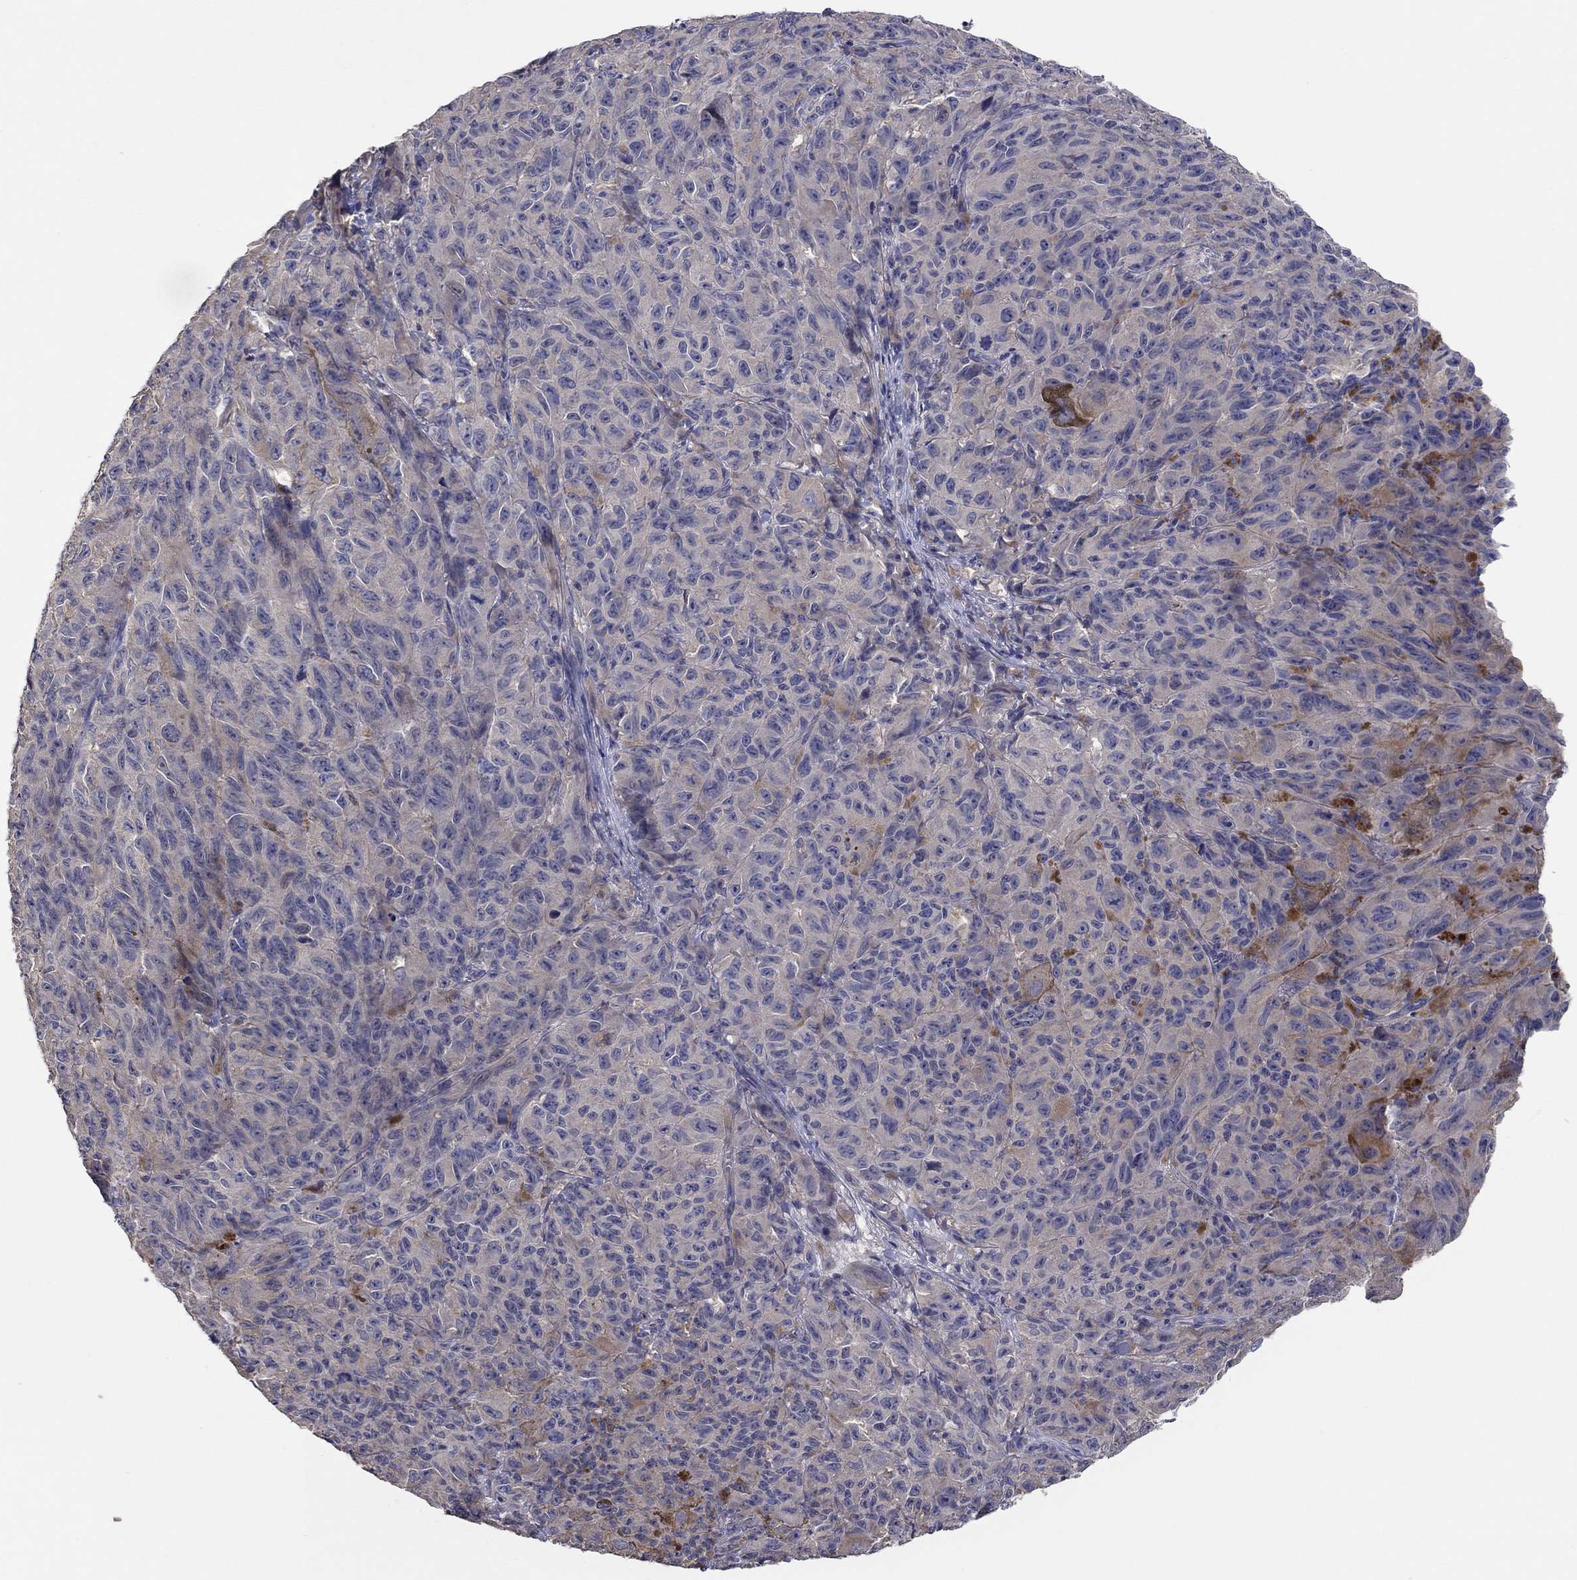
{"staining": {"intensity": "negative", "quantity": "none", "location": "none"}, "tissue": "melanoma", "cell_type": "Tumor cells", "image_type": "cancer", "snomed": [{"axis": "morphology", "description": "Malignant melanoma, NOS"}, {"axis": "topography", "description": "Vulva, labia, clitoris and Bartholin´s gland, NO"}], "caption": "Immunohistochemical staining of human melanoma exhibits no significant expression in tumor cells.", "gene": "DOCK3", "patient": {"sex": "female", "age": 75}}